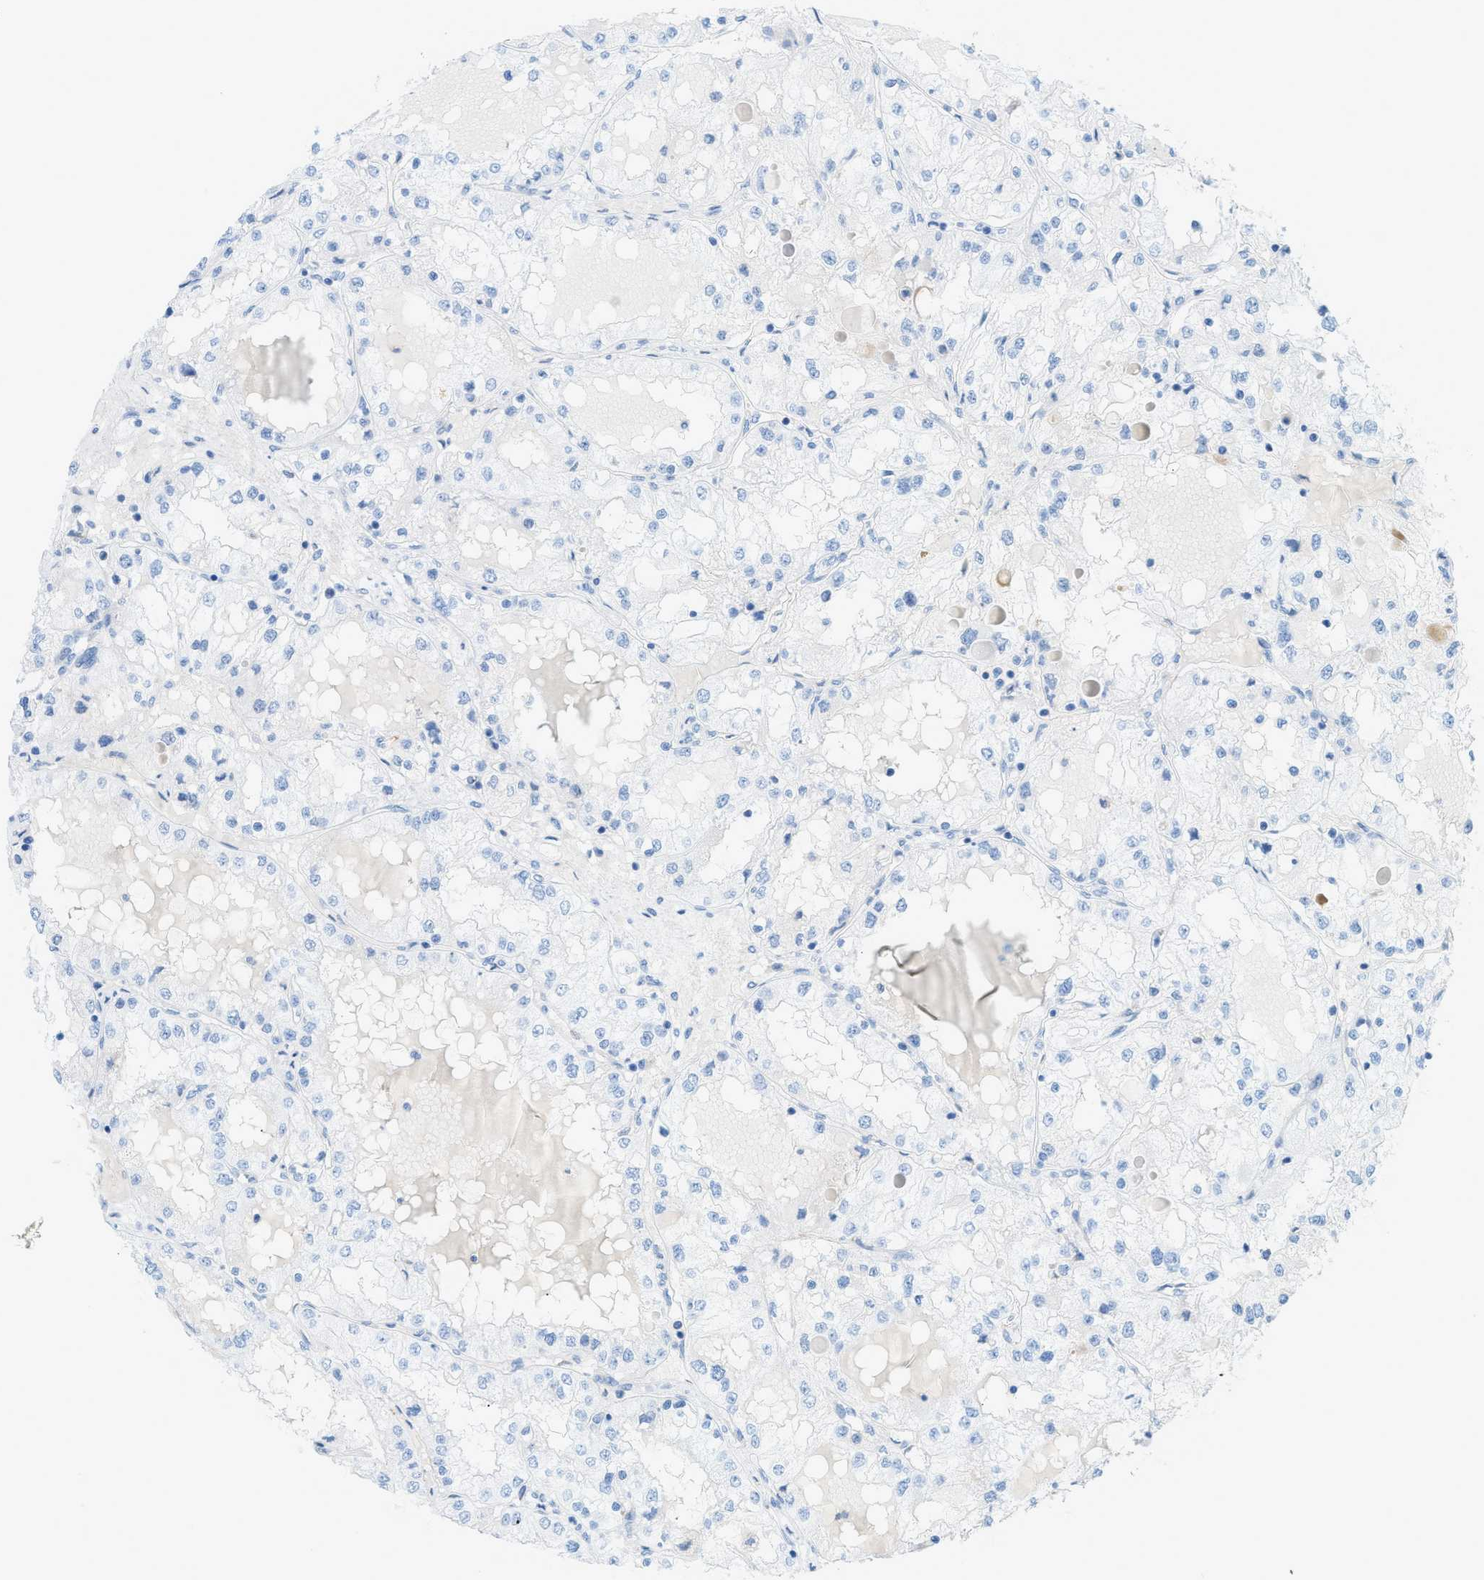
{"staining": {"intensity": "negative", "quantity": "none", "location": "none"}, "tissue": "renal cancer", "cell_type": "Tumor cells", "image_type": "cancer", "snomed": [{"axis": "morphology", "description": "Adenocarcinoma, NOS"}, {"axis": "topography", "description": "Kidney"}], "caption": "High power microscopy photomicrograph of an immunohistochemistry (IHC) histopathology image of renal adenocarcinoma, revealing no significant positivity in tumor cells.", "gene": "MYH11", "patient": {"sex": "male", "age": 68}}